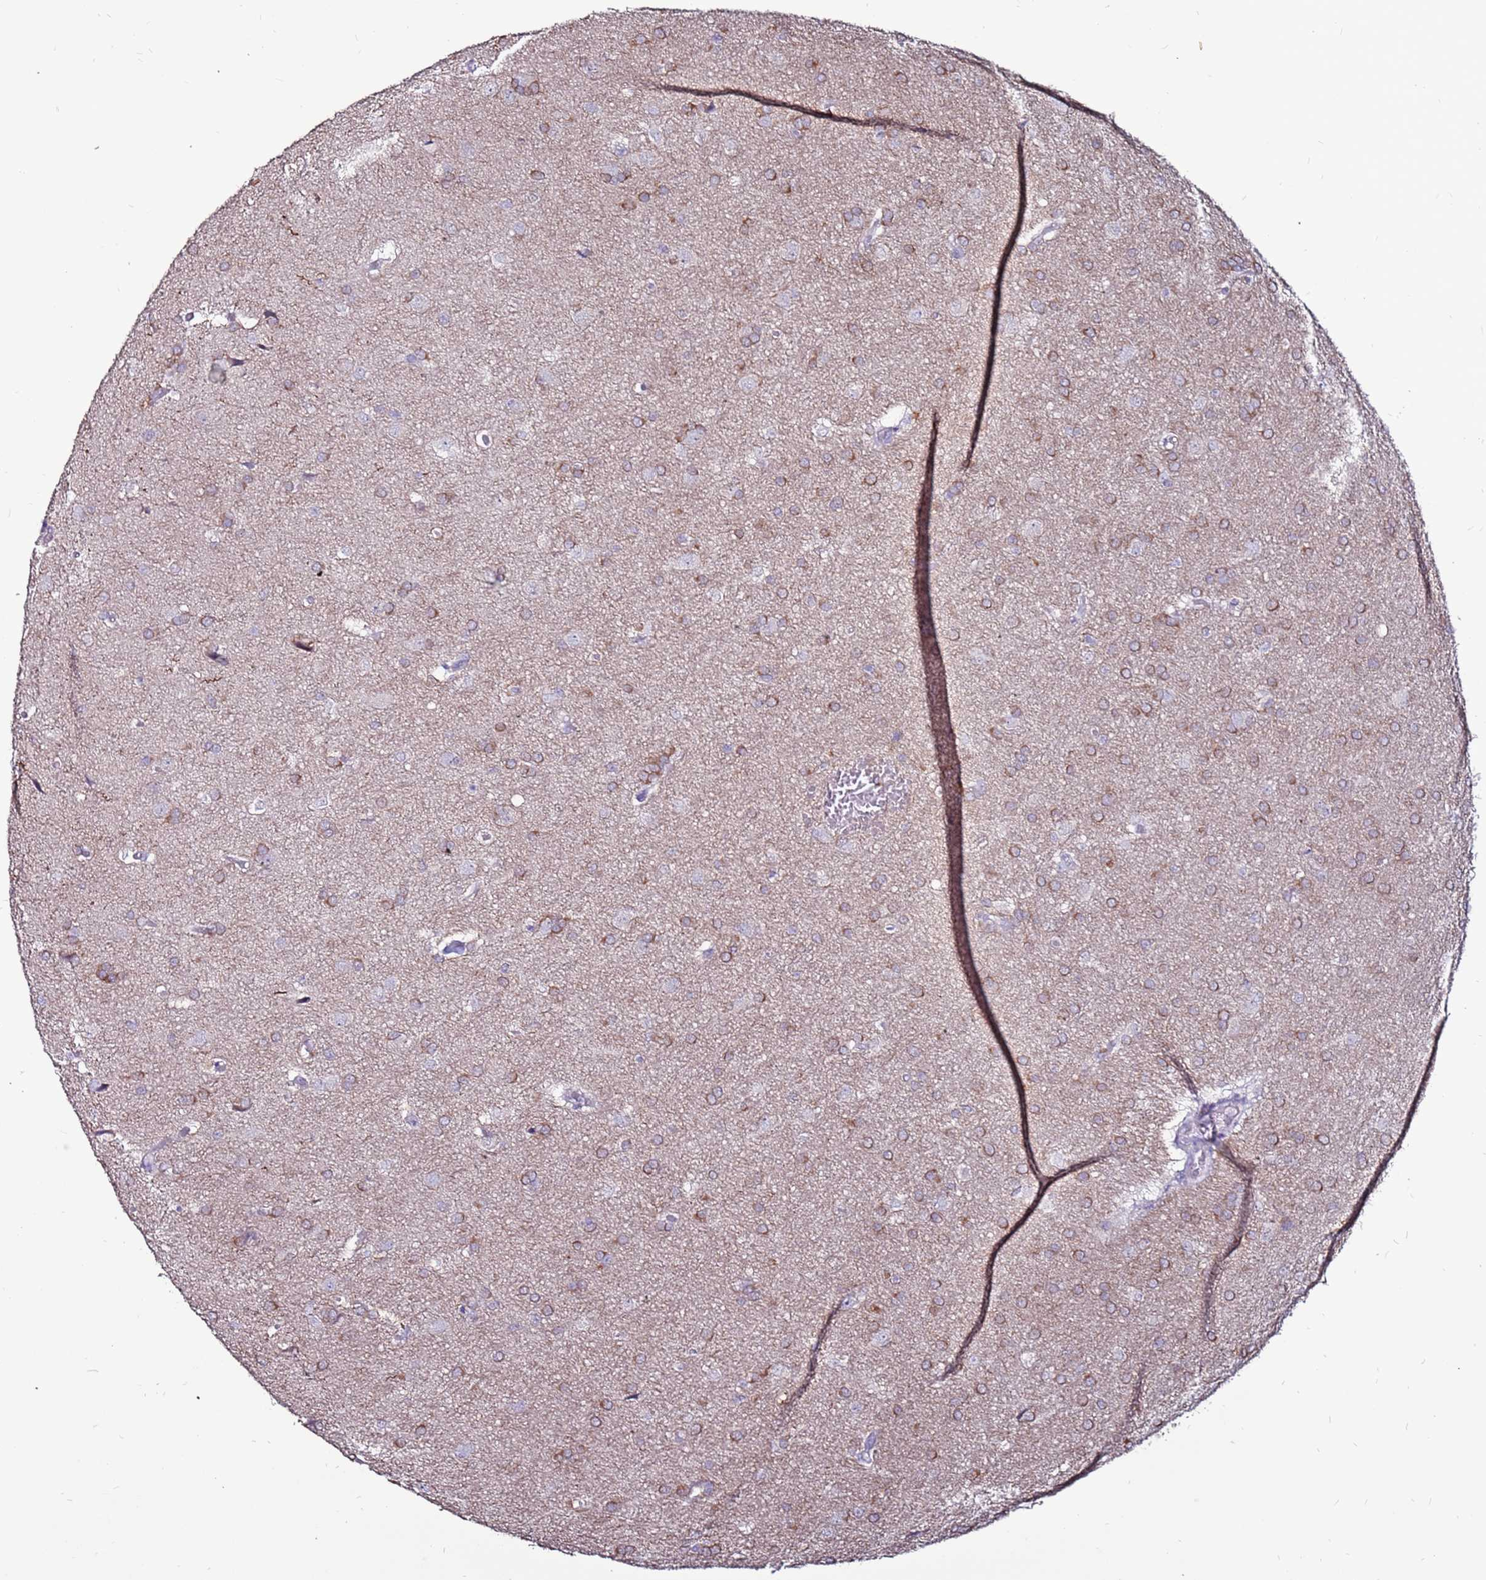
{"staining": {"intensity": "moderate", "quantity": "25%-75%", "location": "cytoplasmic/membranous"}, "tissue": "glioma", "cell_type": "Tumor cells", "image_type": "cancer", "snomed": [{"axis": "morphology", "description": "Glioma, malignant, Low grade"}, {"axis": "topography", "description": "Brain"}], "caption": "Immunohistochemistry micrograph of neoplastic tissue: human low-grade glioma (malignant) stained using immunohistochemistry shows medium levels of moderate protein expression localized specifically in the cytoplasmic/membranous of tumor cells, appearing as a cytoplasmic/membranous brown color.", "gene": "SLC44A3", "patient": {"sex": "female", "age": 32}}